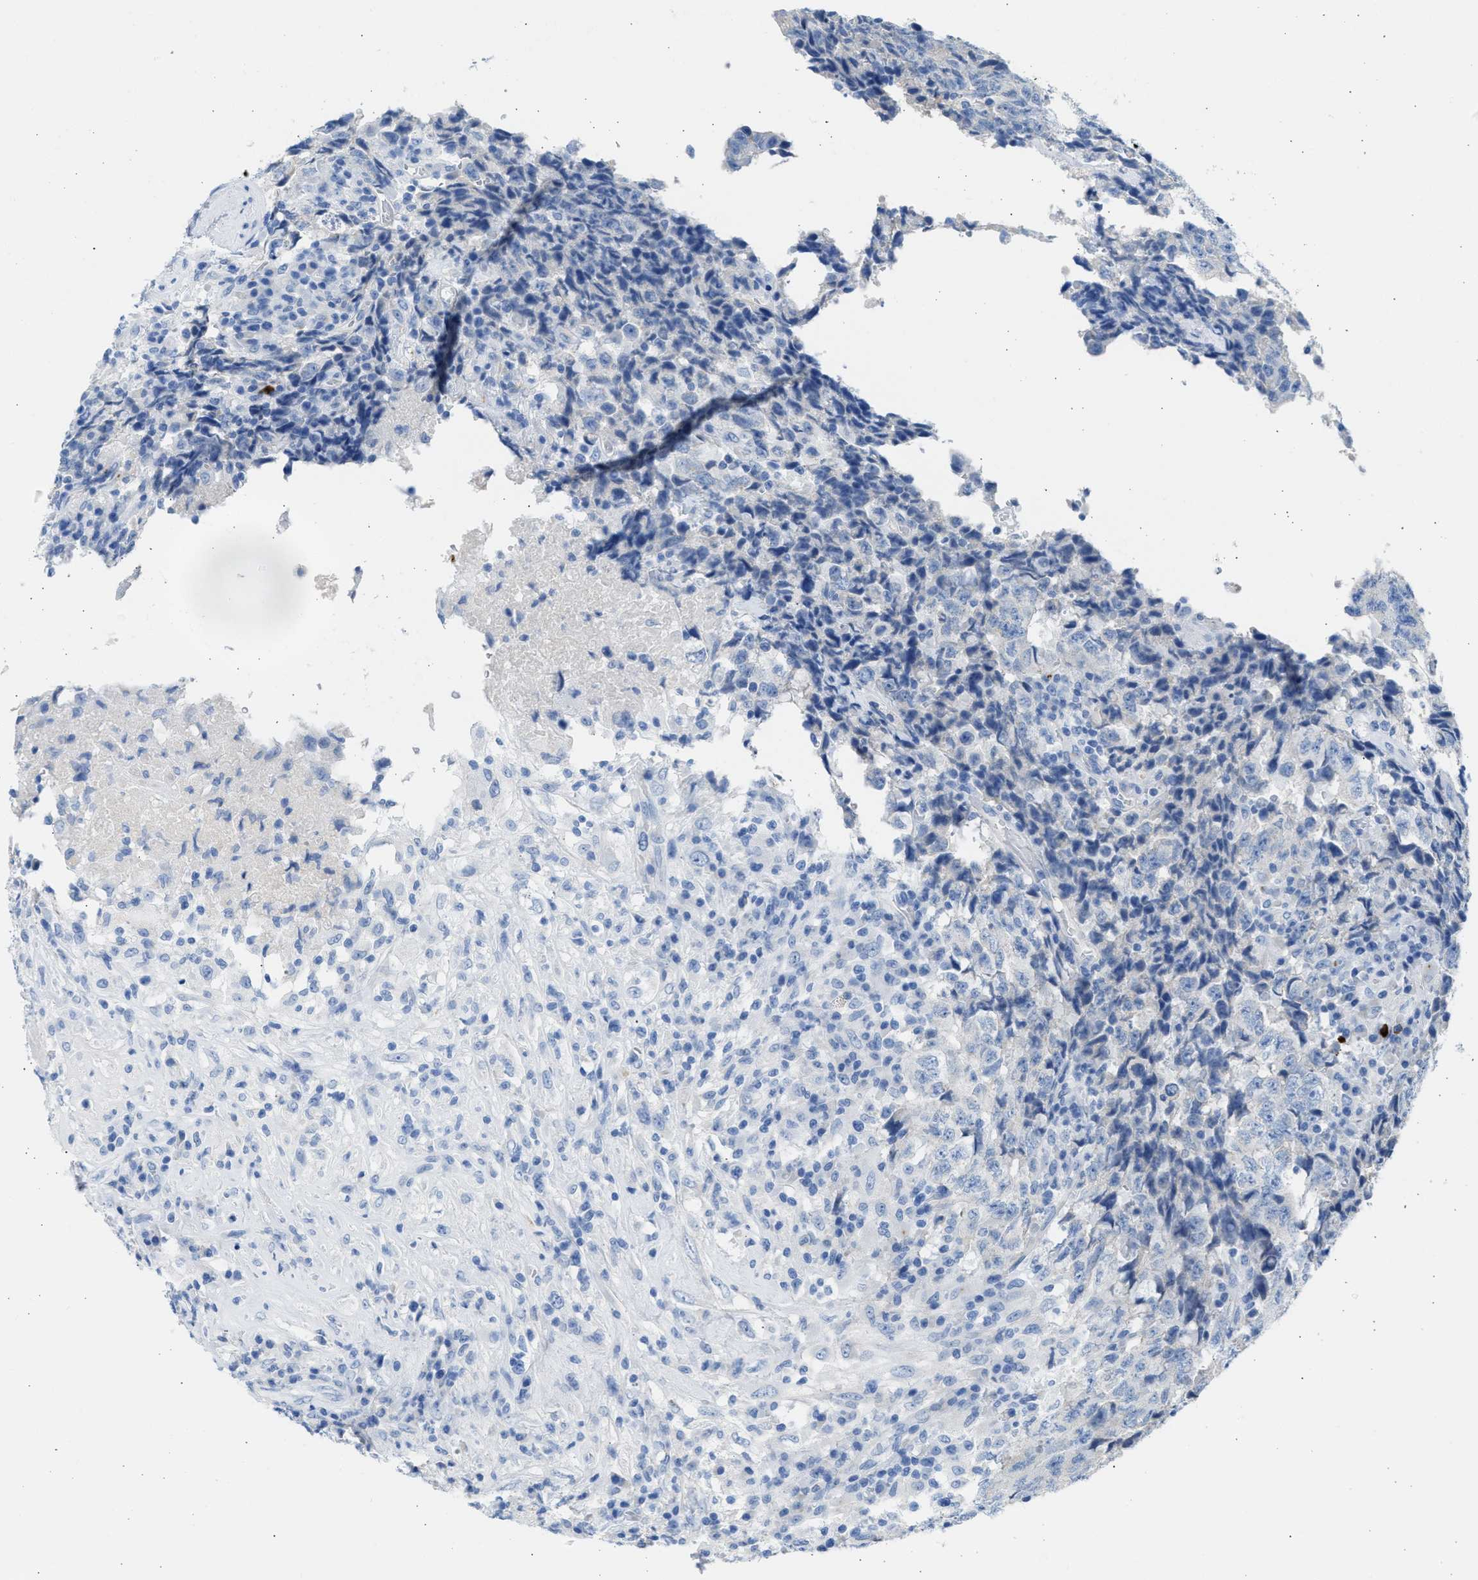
{"staining": {"intensity": "weak", "quantity": "<25%", "location": "cytoplasmic/membranous"}, "tissue": "testis cancer", "cell_type": "Tumor cells", "image_type": "cancer", "snomed": [{"axis": "morphology", "description": "Necrosis, NOS"}, {"axis": "morphology", "description": "Carcinoma, Embryonal, NOS"}, {"axis": "topography", "description": "Testis"}], "caption": "An immunohistochemistry (IHC) image of testis embryonal carcinoma is shown. There is no staining in tumor cells of testis embryonal carcinoma.", "gene": "SPATA3", "patient": {"sex": "male", "age": 19}}